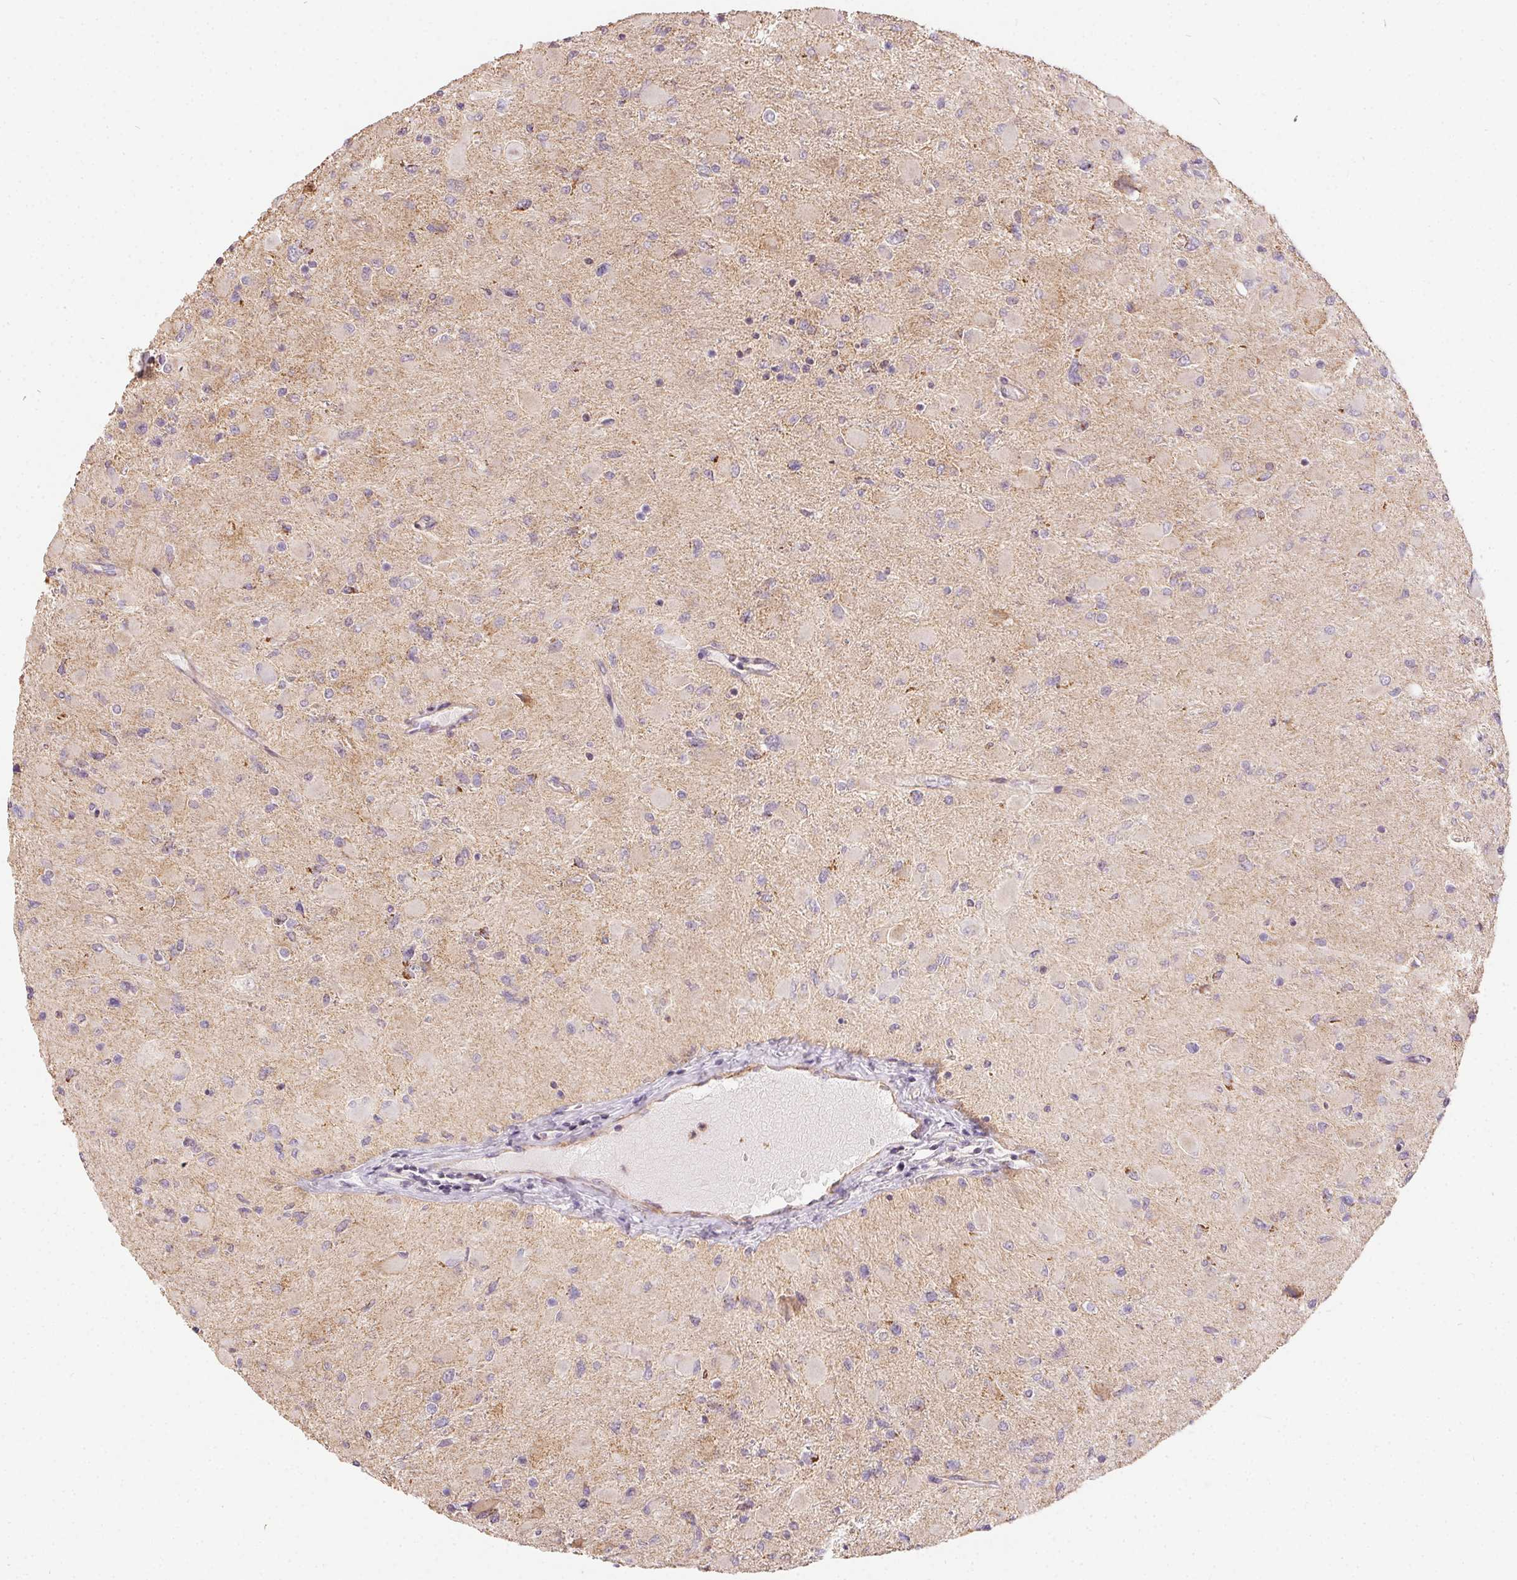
{"staining": {"intensity": "negative", "quantity": "none", "location": "none"}, "tissue": "glioma", "cell_type": "Tumor cells", "image_type": "cancer", "snomed": [{"axis": "morphology", "description": "Glioma, malignant, High grade"}, {"axis": "topography", "description": "Cerebral cortex"}], "caption": "A high-resolution image shows immunohistochemistry staining of malignant high-grade glioma, which displays no significant positivity in tumor cells.", "gene": "REV3L", "patient": {"sex": "female", "age": 36}}